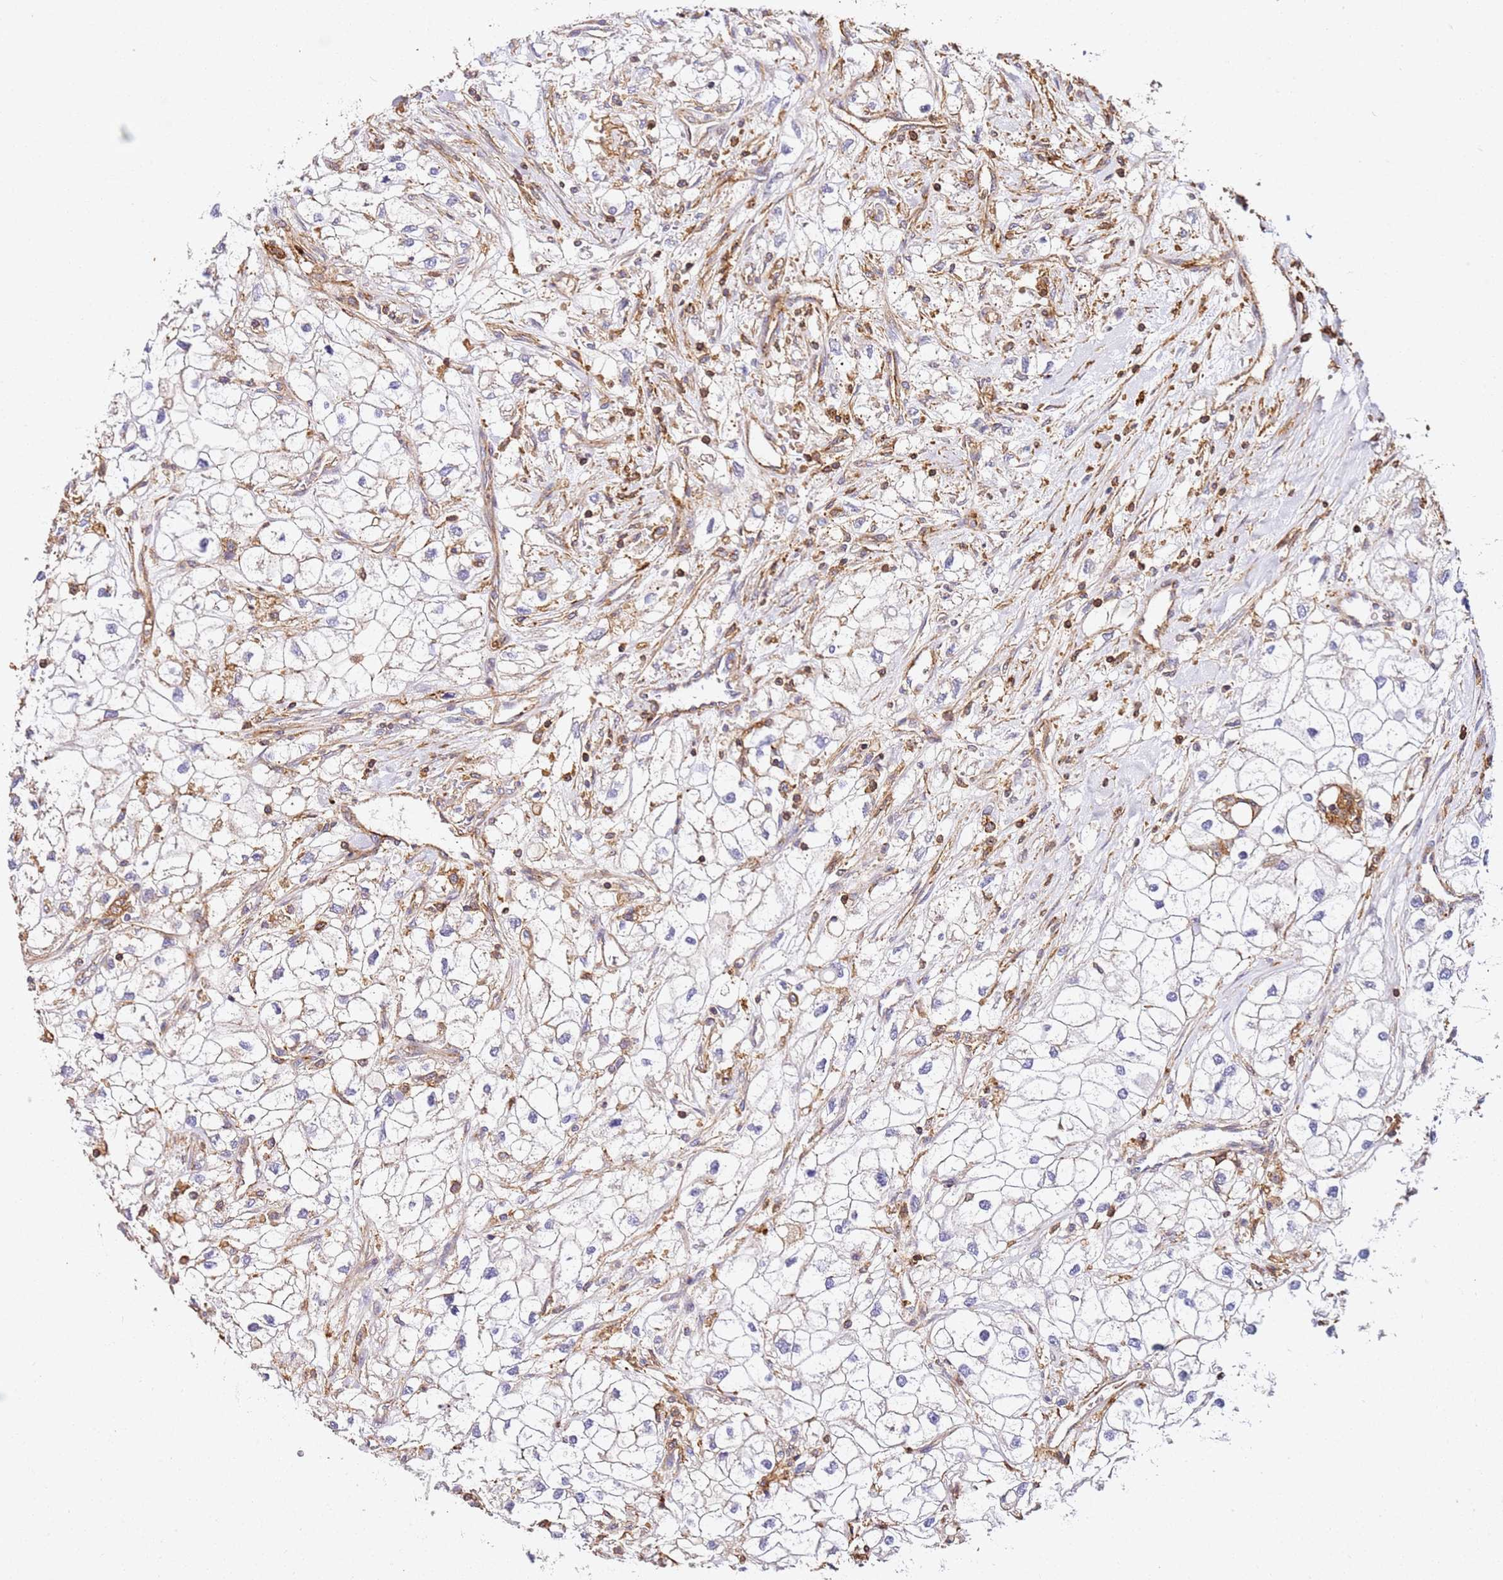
{"staining": {"intensity": "weak", "quantity": "25%-75%", "location": "cytoplasmic/membranous"}, "tissue": "renal cancer", "cell_type": "Tumor cells", "image_type": "cancer", "snomed": [{"axis": "morphology", "description": "Adenocarcinoma, NOS"}, {"axis": "topography", "description": "Kidney"}], "caption": "The photomicrograph demonstrates a brown stain indicating the presence of a protein in the cytoplasmic/membranous of tumor cells in renal cancer (adenocarcinoma).", "gene": "ZNF671", "patient": {"sex": "male", "age": 59}}